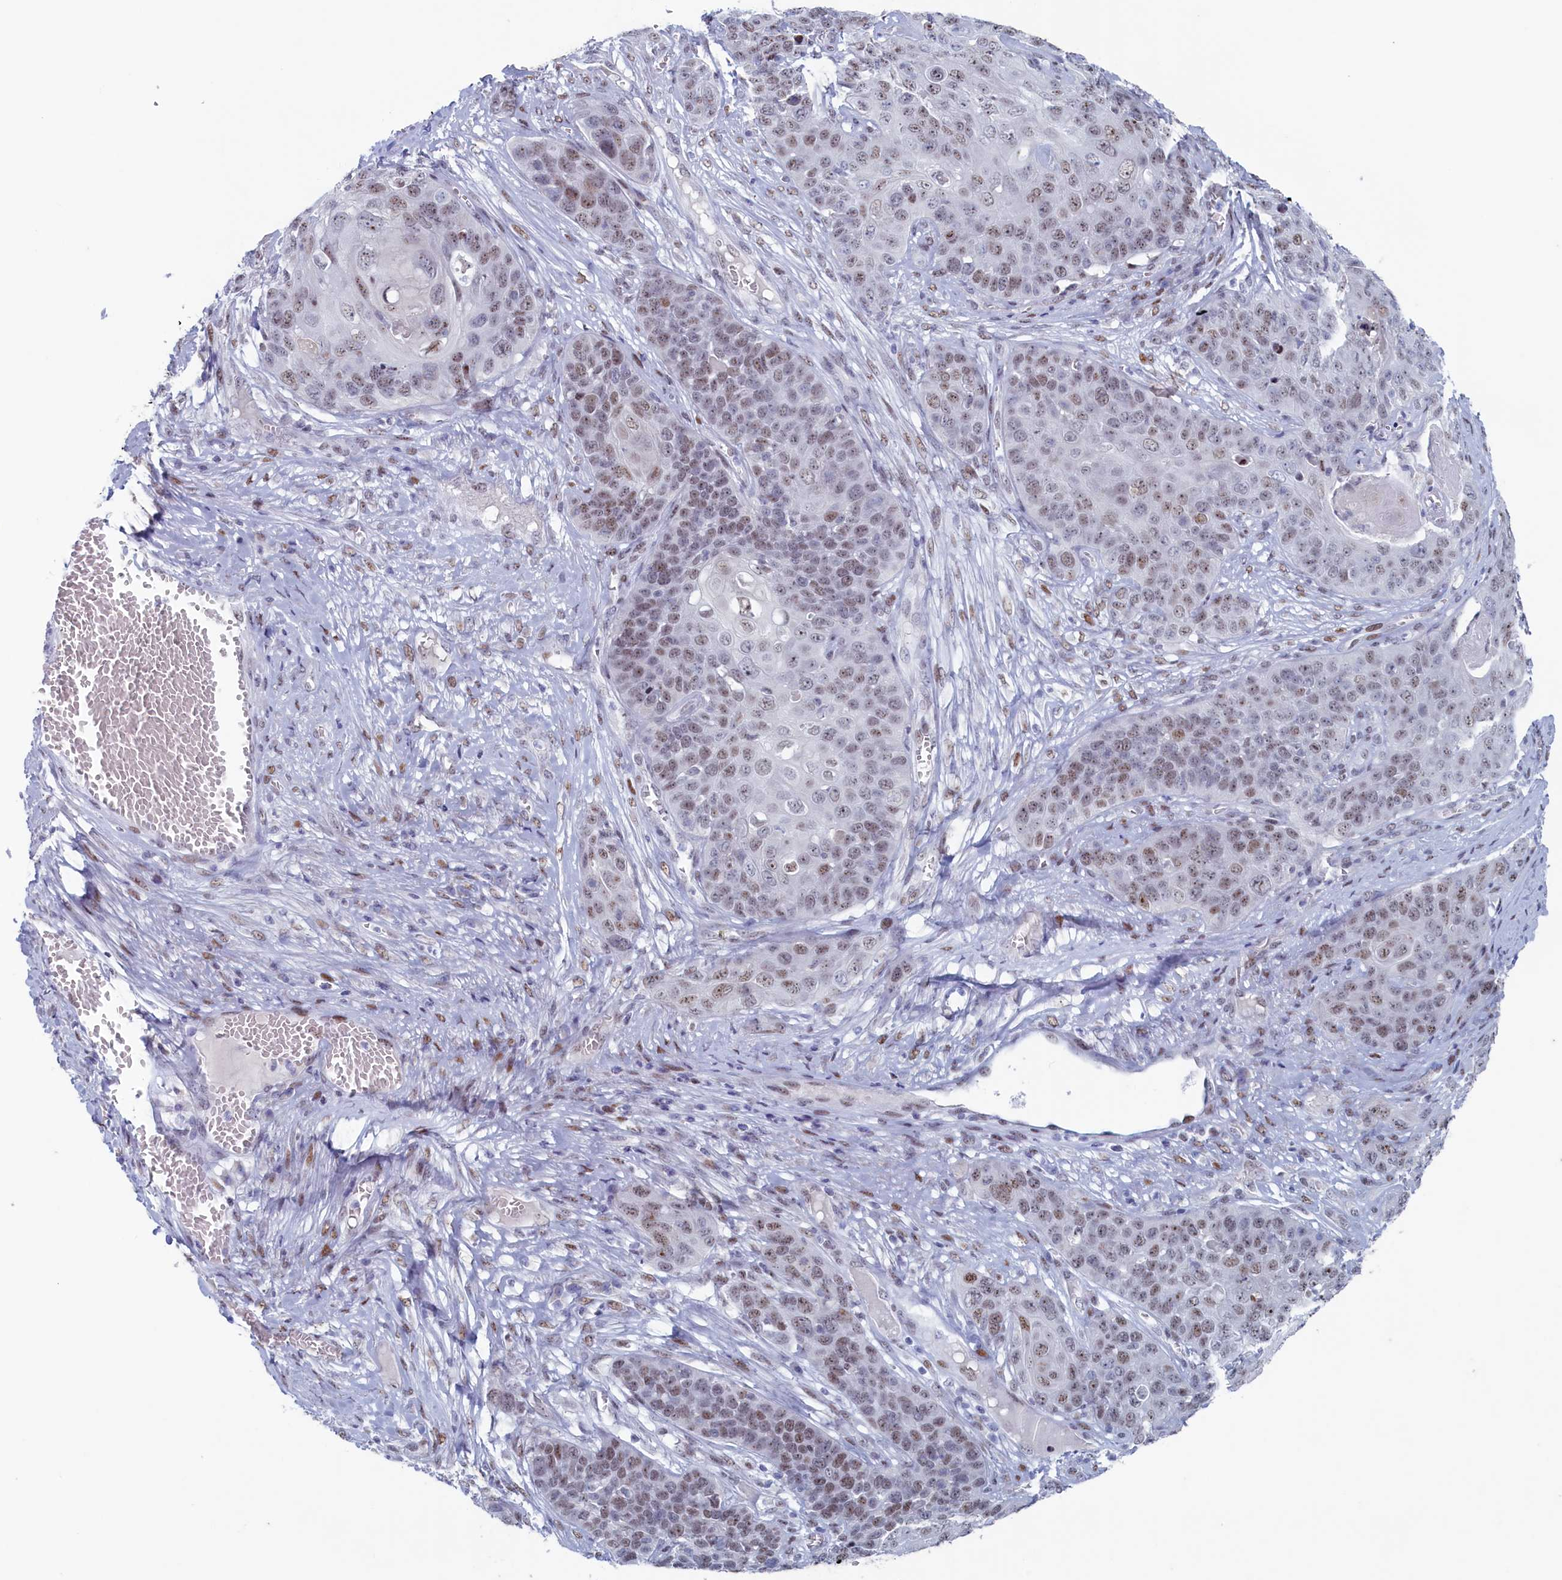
{"staining": {"intensity": "moderate", "quantity": ">75%", "location": "nuclear"}, "tissue": "skin cancer", "cell_type": "Tumor cells", "image_type": "cancer", "snomed": [{"axis": "morphology", "description": "Squamous cell carcinoma, NOS"}, {"axis": "topography", "description": "Skin"}], "caption": "Protein analysis of skin cancer (squamous cell carcinoma) tissue reveals moderate nuclear positivity in approximately >75% of tumor cells.", "gene": "WDR76", "patient": {"sex": "male", "age": 55}}